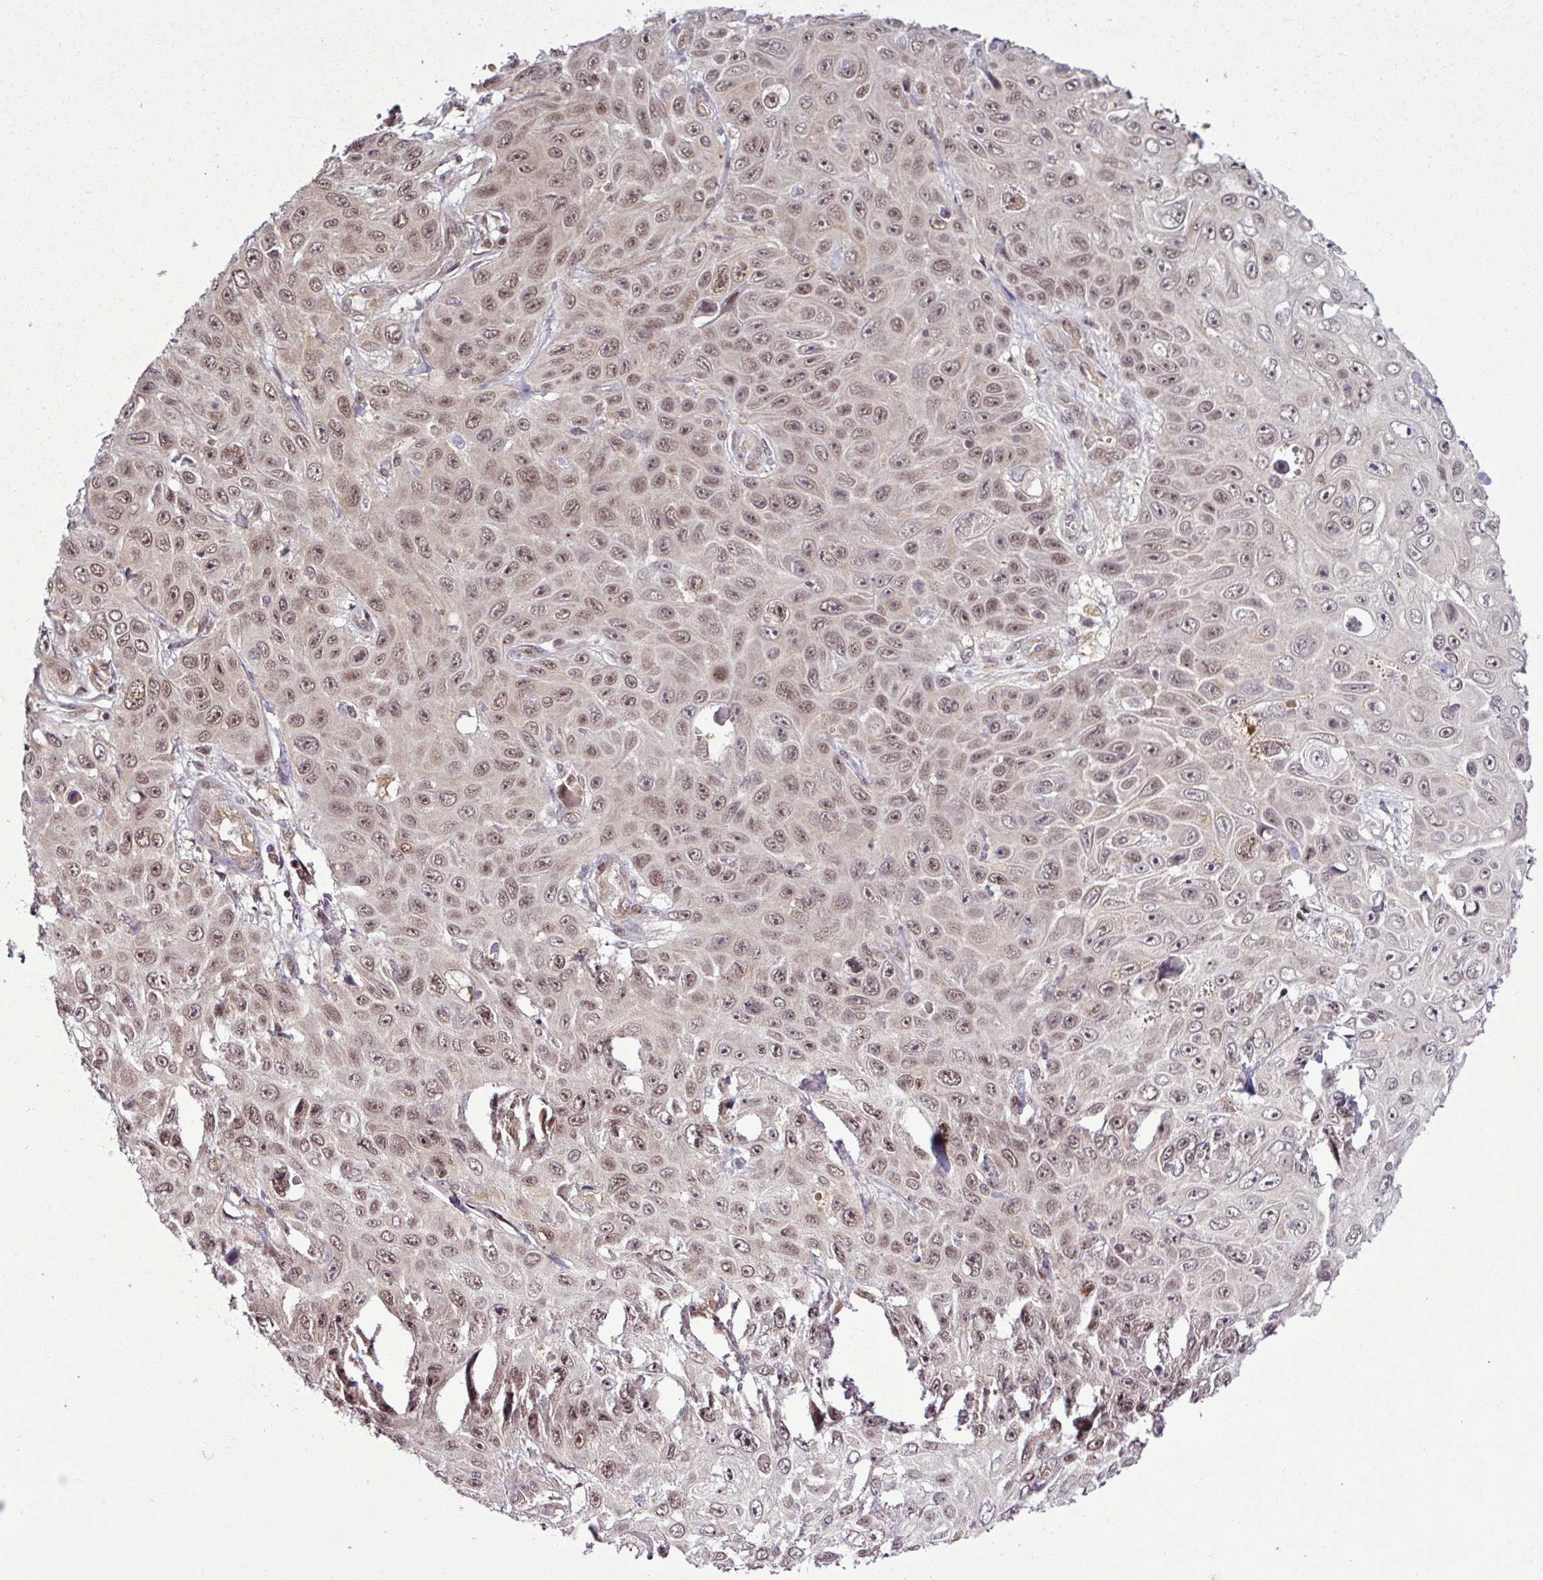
{"staining": {"intensity": "moderate", "quantity": ">75%", "location": "nuclear"}, "tissue": "skin cancer", "cell_type": "Tumor cells", "image_type": "cancer", "snomed": [{"axis": "morphology", "description": "Squamous cell carcinoma, NOS"}, {"axis": "topography", "description": "Skin"}], "caption": "Skin cancer (squamous cell carcinoma) tissue reveals moderate nuclear positivity in approximately >75% of tumor cells", "gene": "ITPKC", "patient": {"sex": "male", "age": 82}}